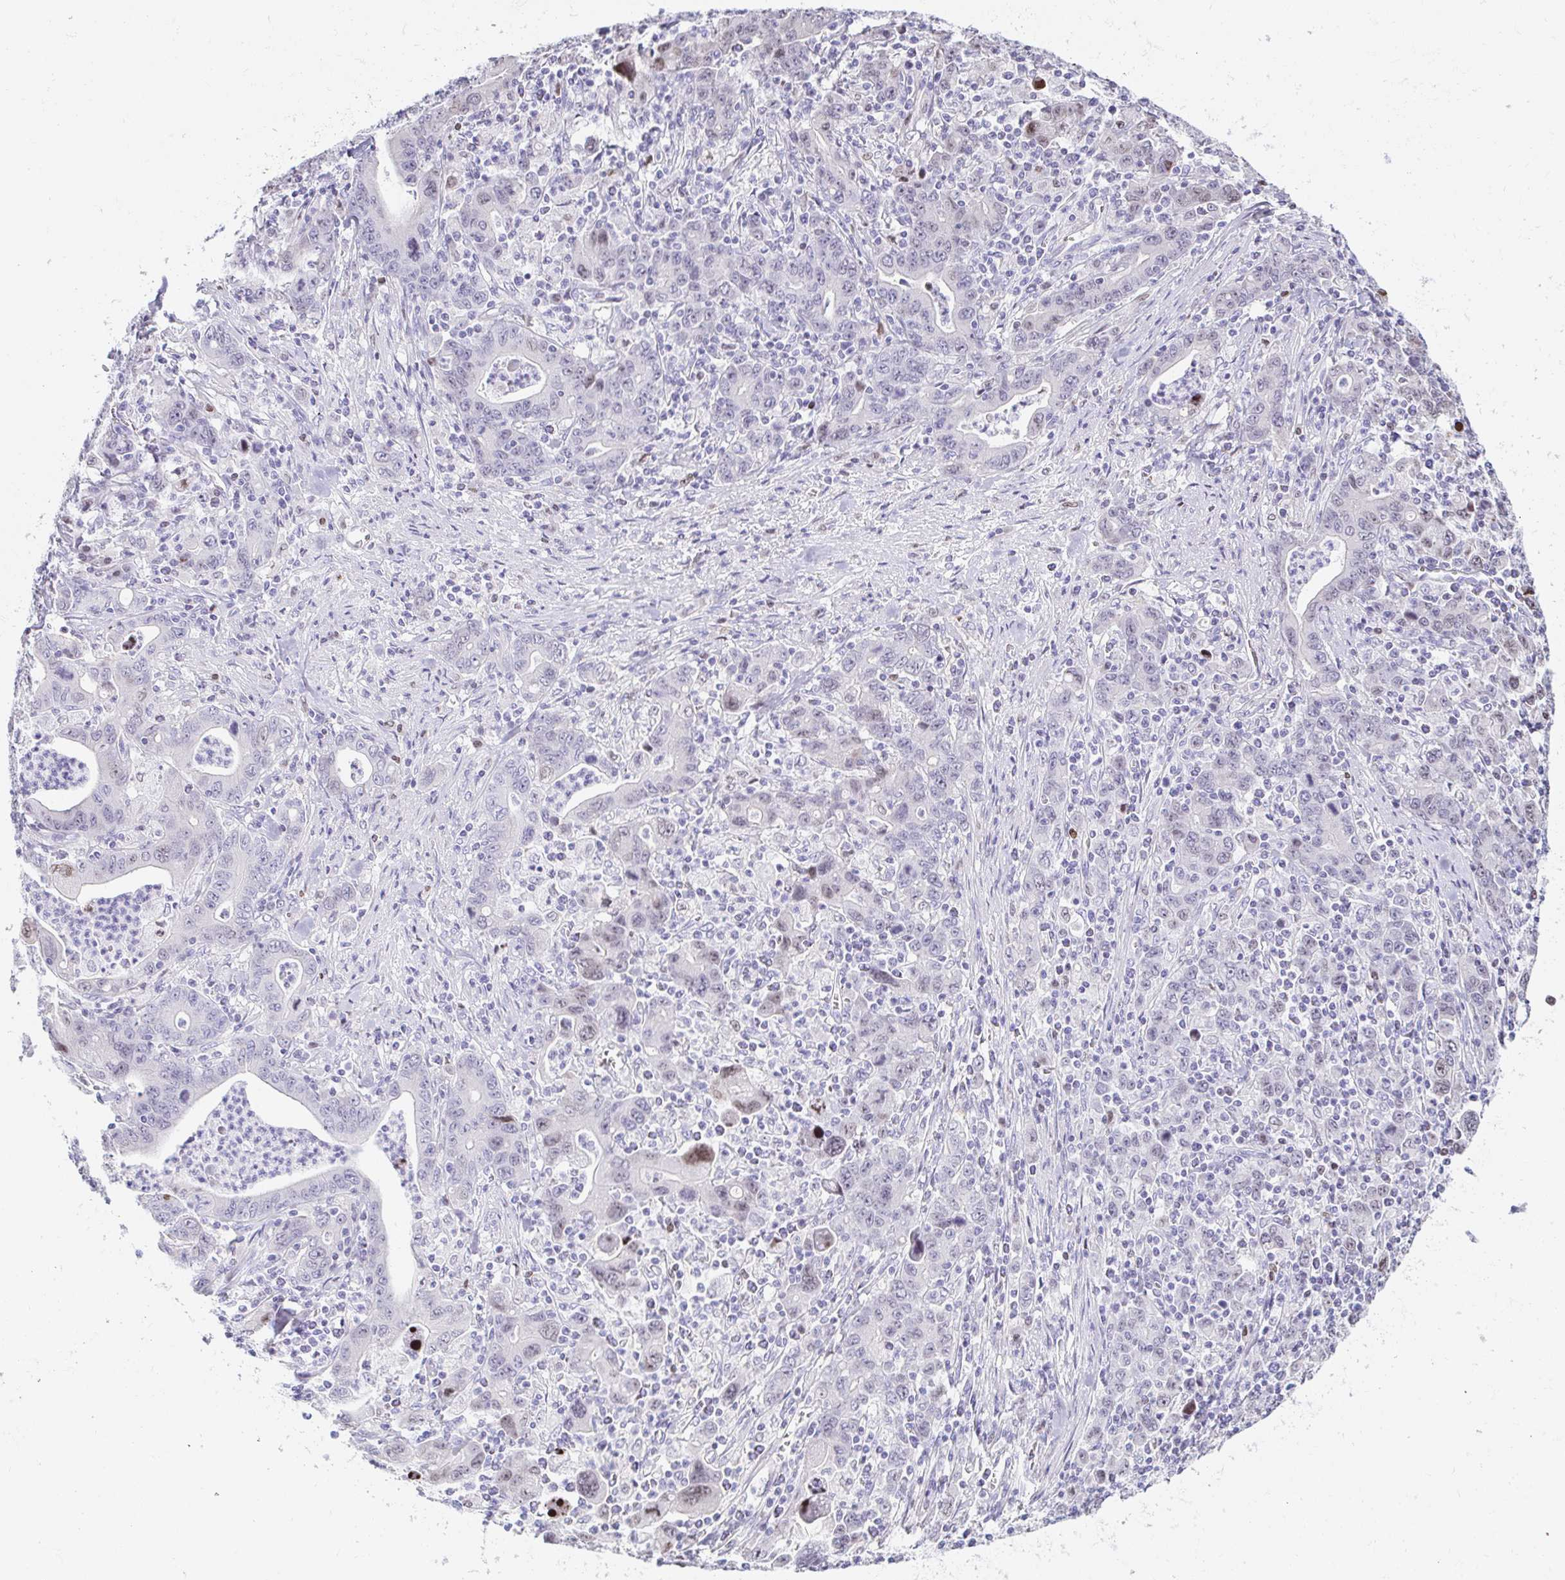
{"staining": {"intensity": "negative", "quantity": "none", "location": "none"}, "tissue": "stomach cancer", "cell_type": "Tumor cells", "image_type": "cancer", "snomed": [{"axis": "morphology", "description": "Adenocarcinoma, NOS"}, {"axis": "topography", "description": "Stomach, upper"}], "caption": "Immunohistochemistry image of stomach cancer (adenocarcinoma) stained for a protein (brown), which reveals no staining in tumor cells. (DAB IHC visualized using brightfield microscopy, high magnification).", "gene": "CAPSL", "patient": {"sex": "male", "age": 69}}